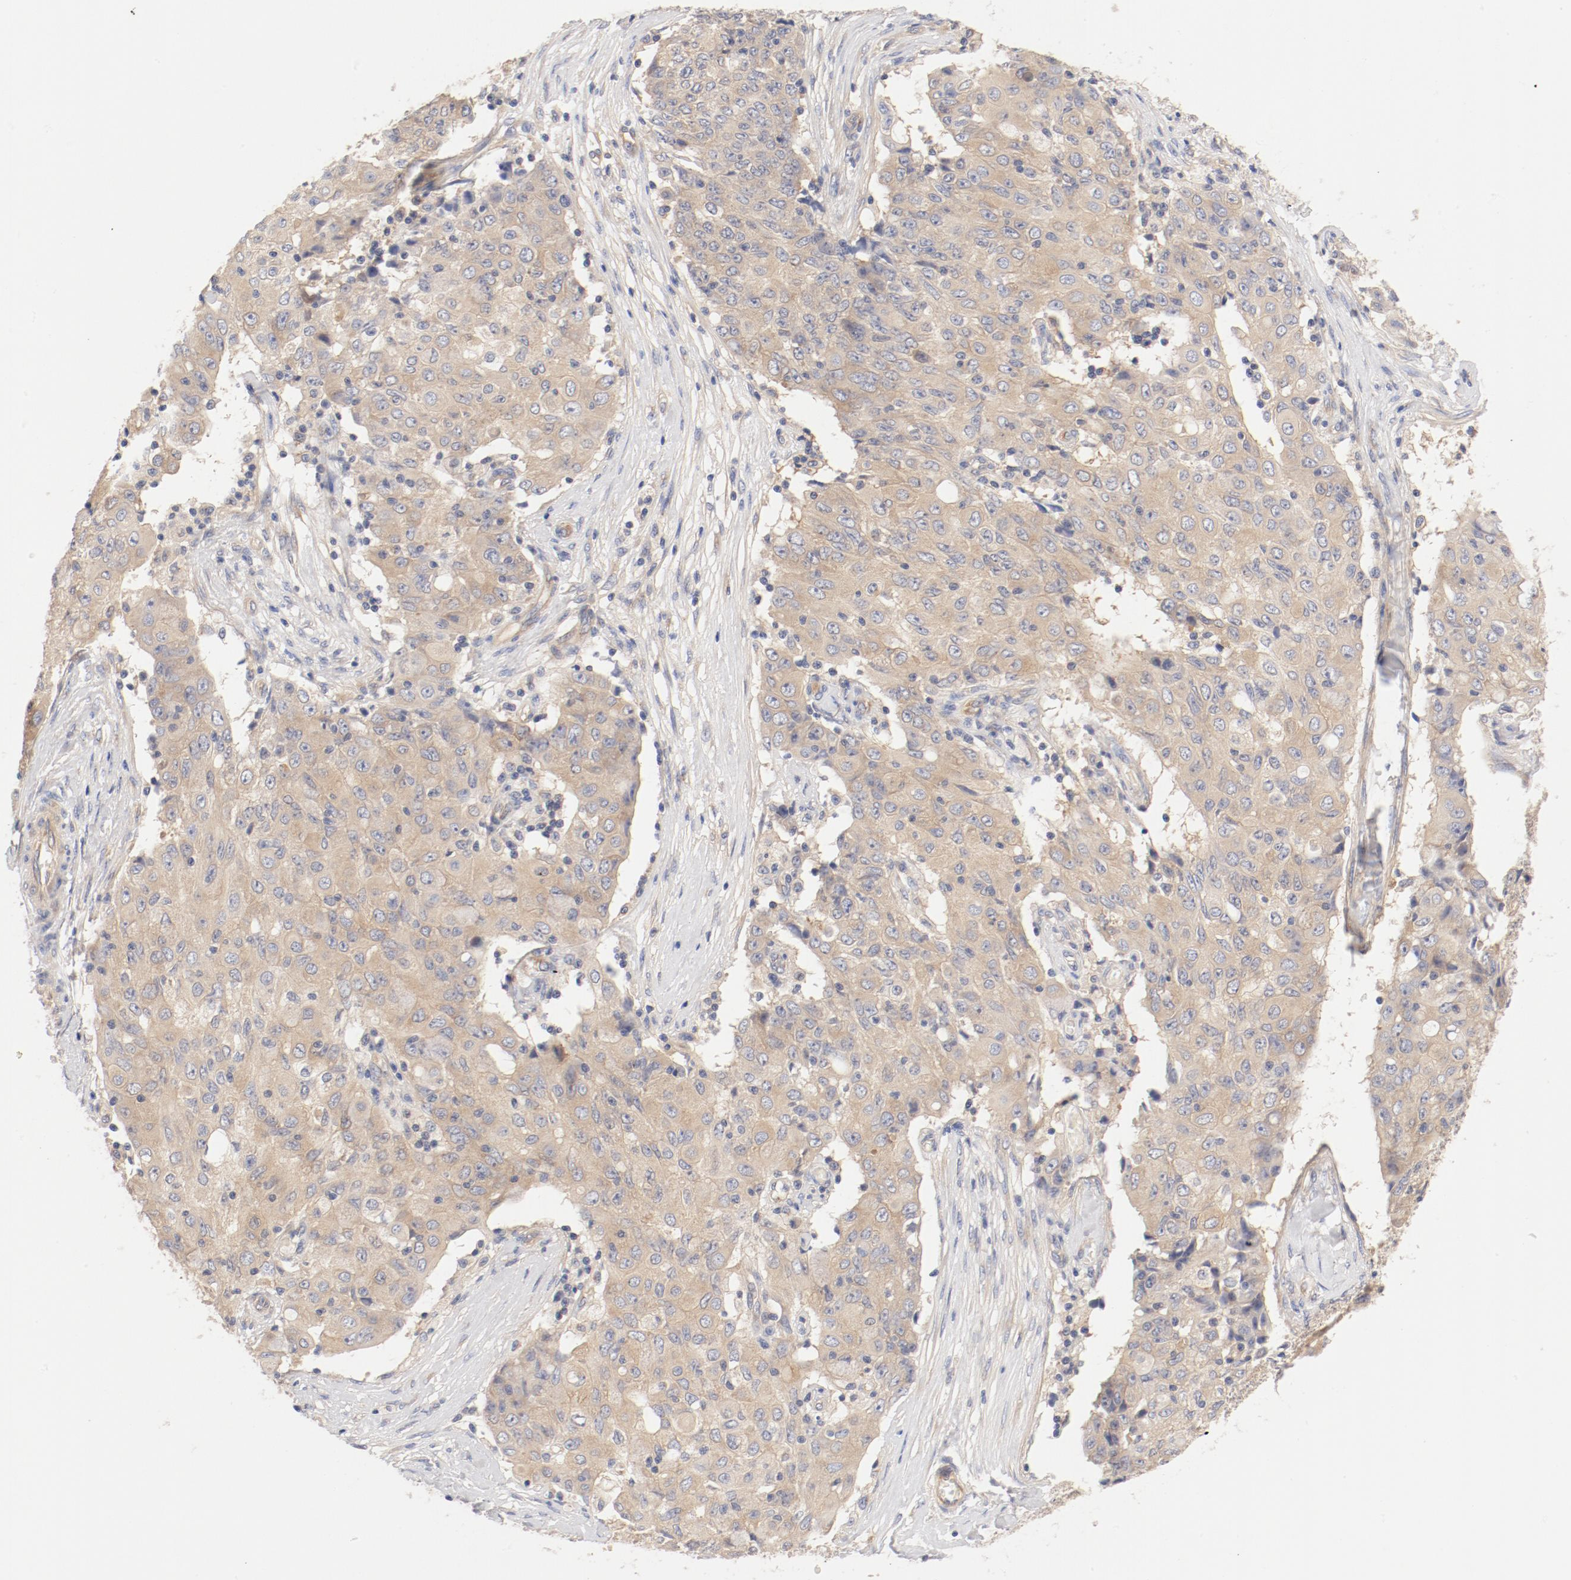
{"staining": {"intensity": "weak", "quantity": ">75%", "location": "cytoplasmic/membranous"}, "tissue": "ovarian cancer", "cell_type": "Tumor cells", "image_type": "cancer", "snomed": [{"axis": "morphology", "description": "Carcinoma, endometroid"}, {"axis": "topography", "description": "Ovary"}], "caption": "This micrograph demonstrates ovarian cancer stained with immunohistochemistry to label a protein in brown. The cytoplasmic/membranous of tumor cells show weak positivity for the protein. Nuclei are counter-stained blue.", "gene": "DYNC1H1", "patient": {"sex": "female", "age": 42}}